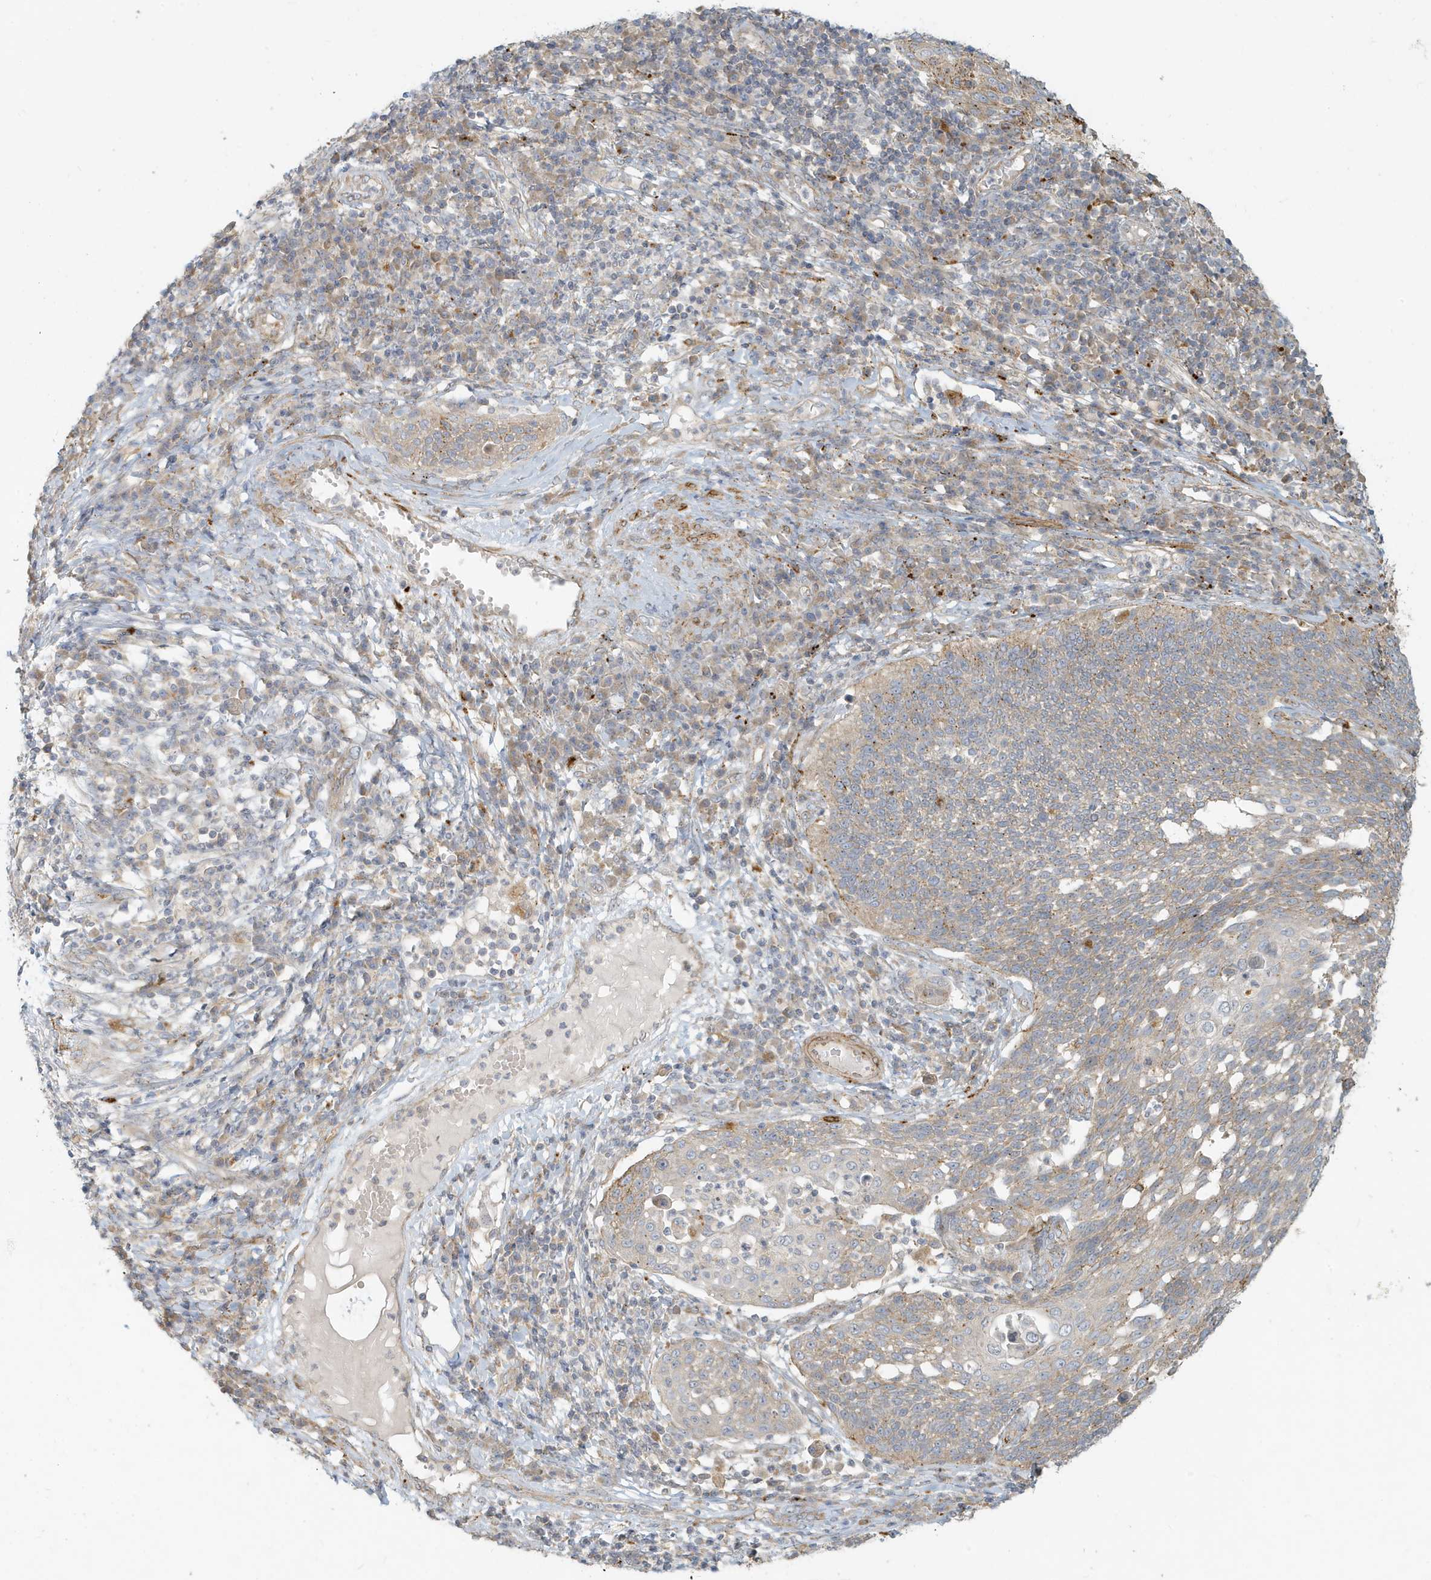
{"staining": {"intensity": "weak", "quantity": "<25%", "location": "cytoplasmic/membranous"}, "tissue": "cervical cancer", "cell_type": "Tumor cells", "image_type": "cancer", "snomed": [{"axis": "morphology", "description": "Squamous cell carcinoma, NOS"}, {"axis": "topography", "description": "Cervix"}], "caption": "Human squamous cell carcinoma (cervical) stained for a protein using immunohistochemistry (IHC) reveals no positivity in tumor cells.", "gene": "MCOLN1", "patient": {"sex": "female", "age": 34}}